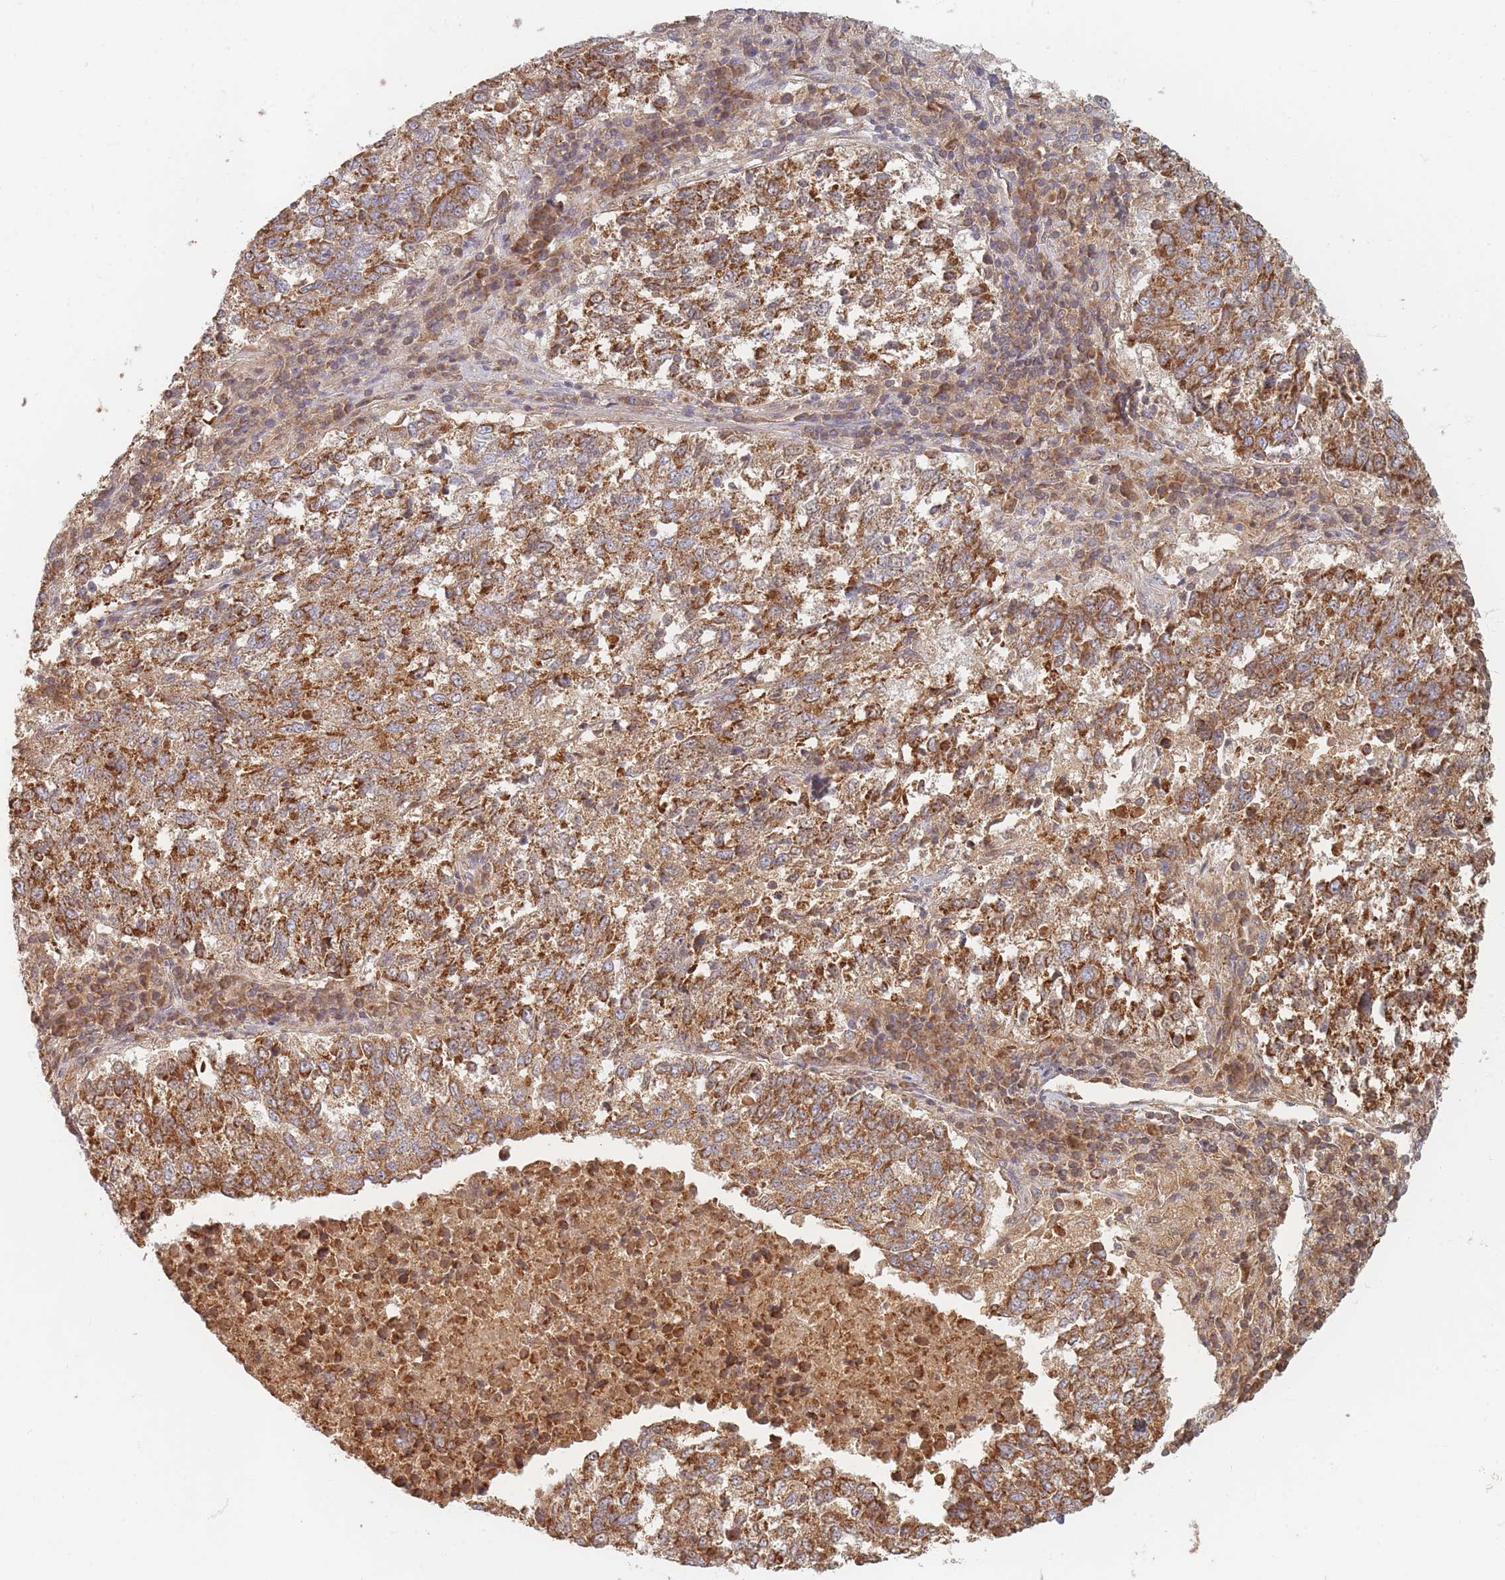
{"staining": {"intensity": "strong", "quantity": ">75%", "location": "cytoplasmic/membranous"}, "tissue": "lung cancer", "cell_type": "Tumor cells", "image_type": "cancer", "snomed": [{"axis": "morphology", "description": "Squamous cell carcinoma, NOS"}, {"axis": "topography", "description": "Lung"}], "caption": "Squamous cell carcinoma (lung) tissue shows strong cytoplasmic/membranous positivity in approximately >75% of tumor cells", "gene": "OR2M4", "patient": {"sex": "male", "age": 73}}